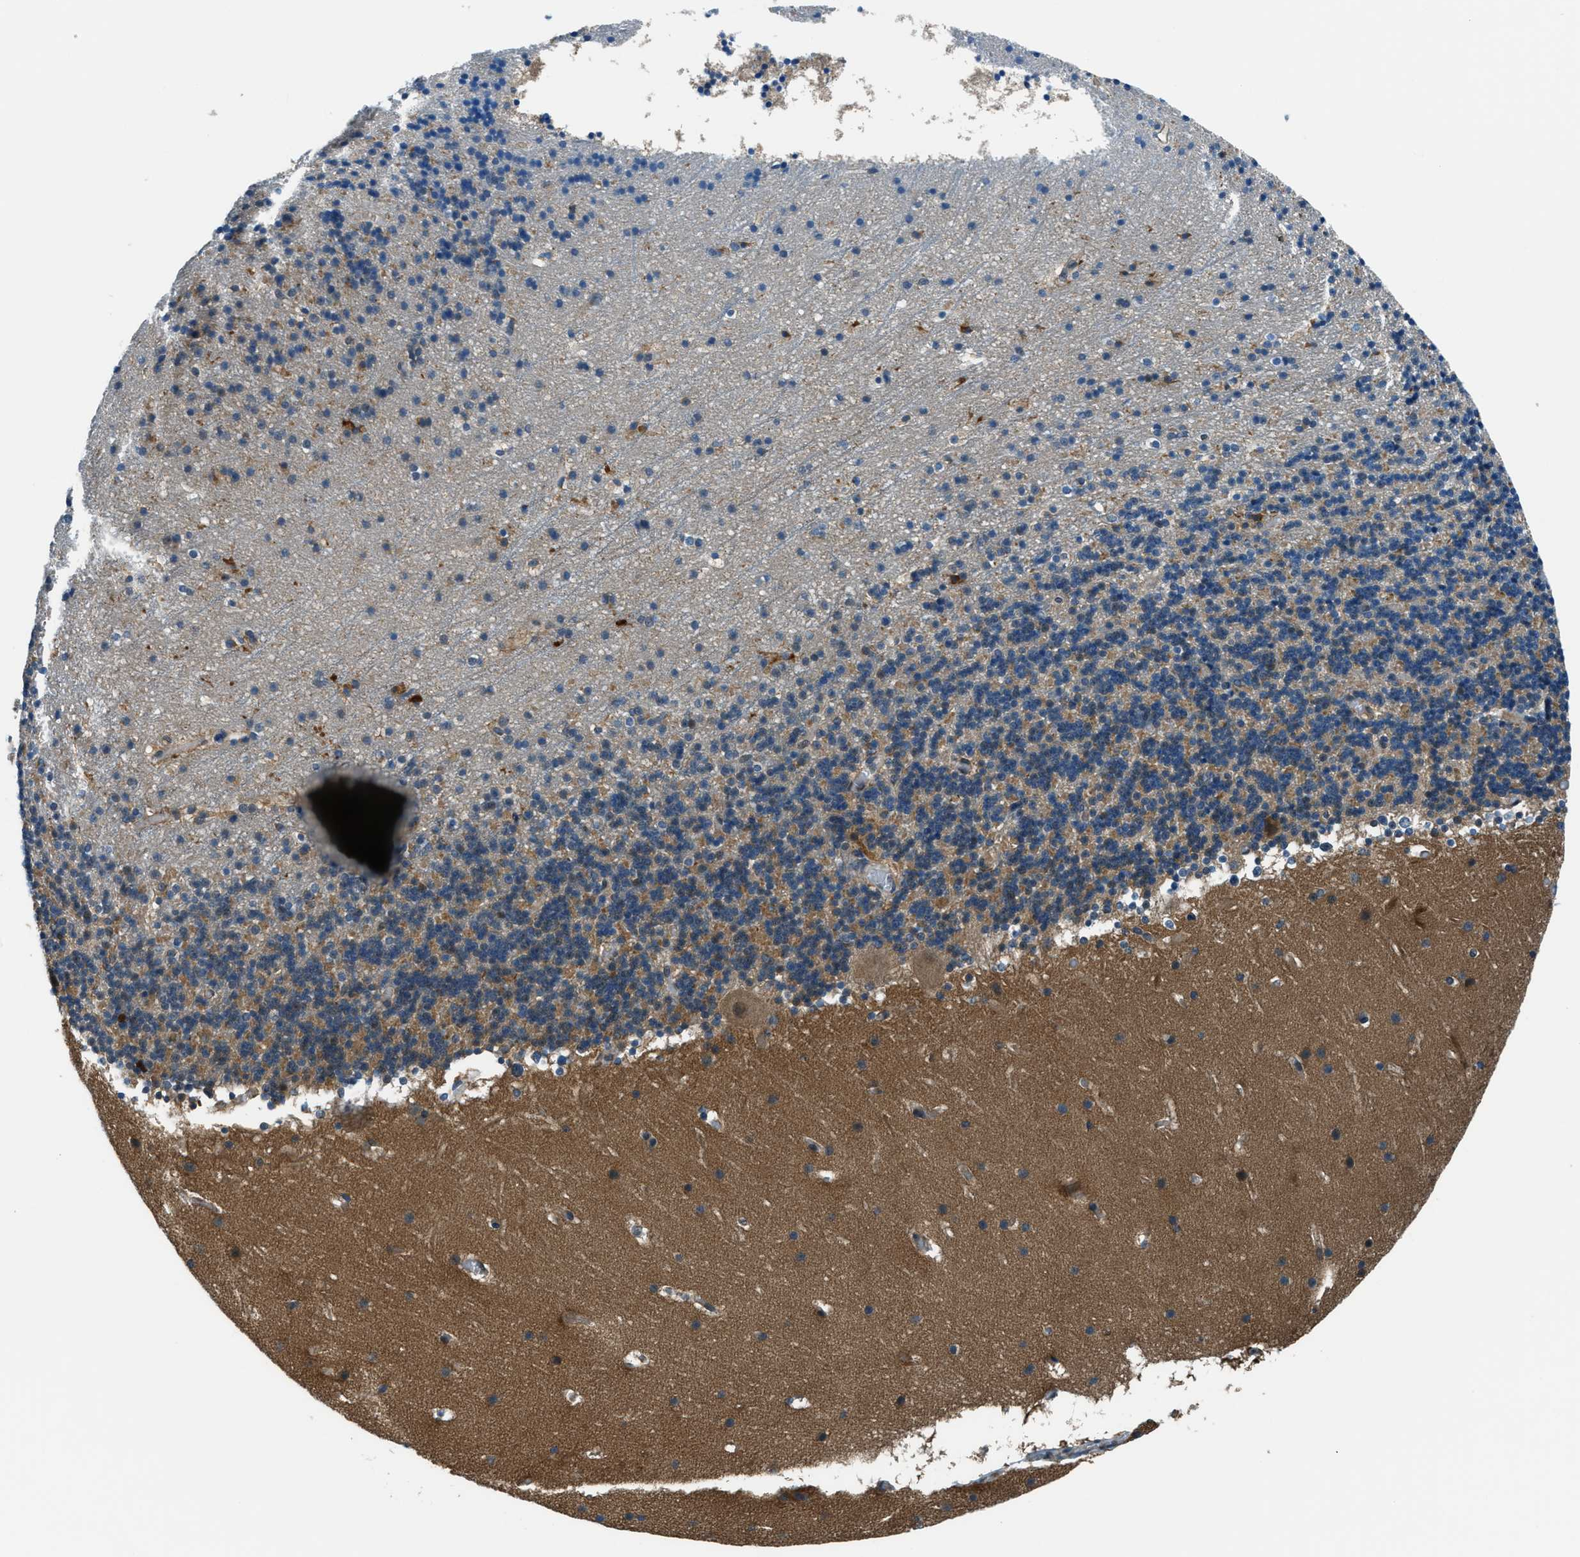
{"staining": {"intensity": "moderate", "quantity": "<25%", "location": "cytoplasmic/membranous"}, "tissue": "cerebellum", "cell_type": "Cells in granular layer", "image_type": "normal", "snomed": [{"axis": "morphology", "description": "Normal tissue, NOS"}, {"axis": "topography", "description": "Cerebellum"}], "caption": "Cells in granular layer reveal moderate cytoplasmic/membranous positivity in about <25% of cells in unremarkable cerebellum. Using DAB (3,3'-diaminobenzidine) (brown) and hematoxylin (blue) stains, captured at high magnification using brightfield microscopy.", "gene": "HEBP2", "patient": {"sex": "male", "age": 45}}